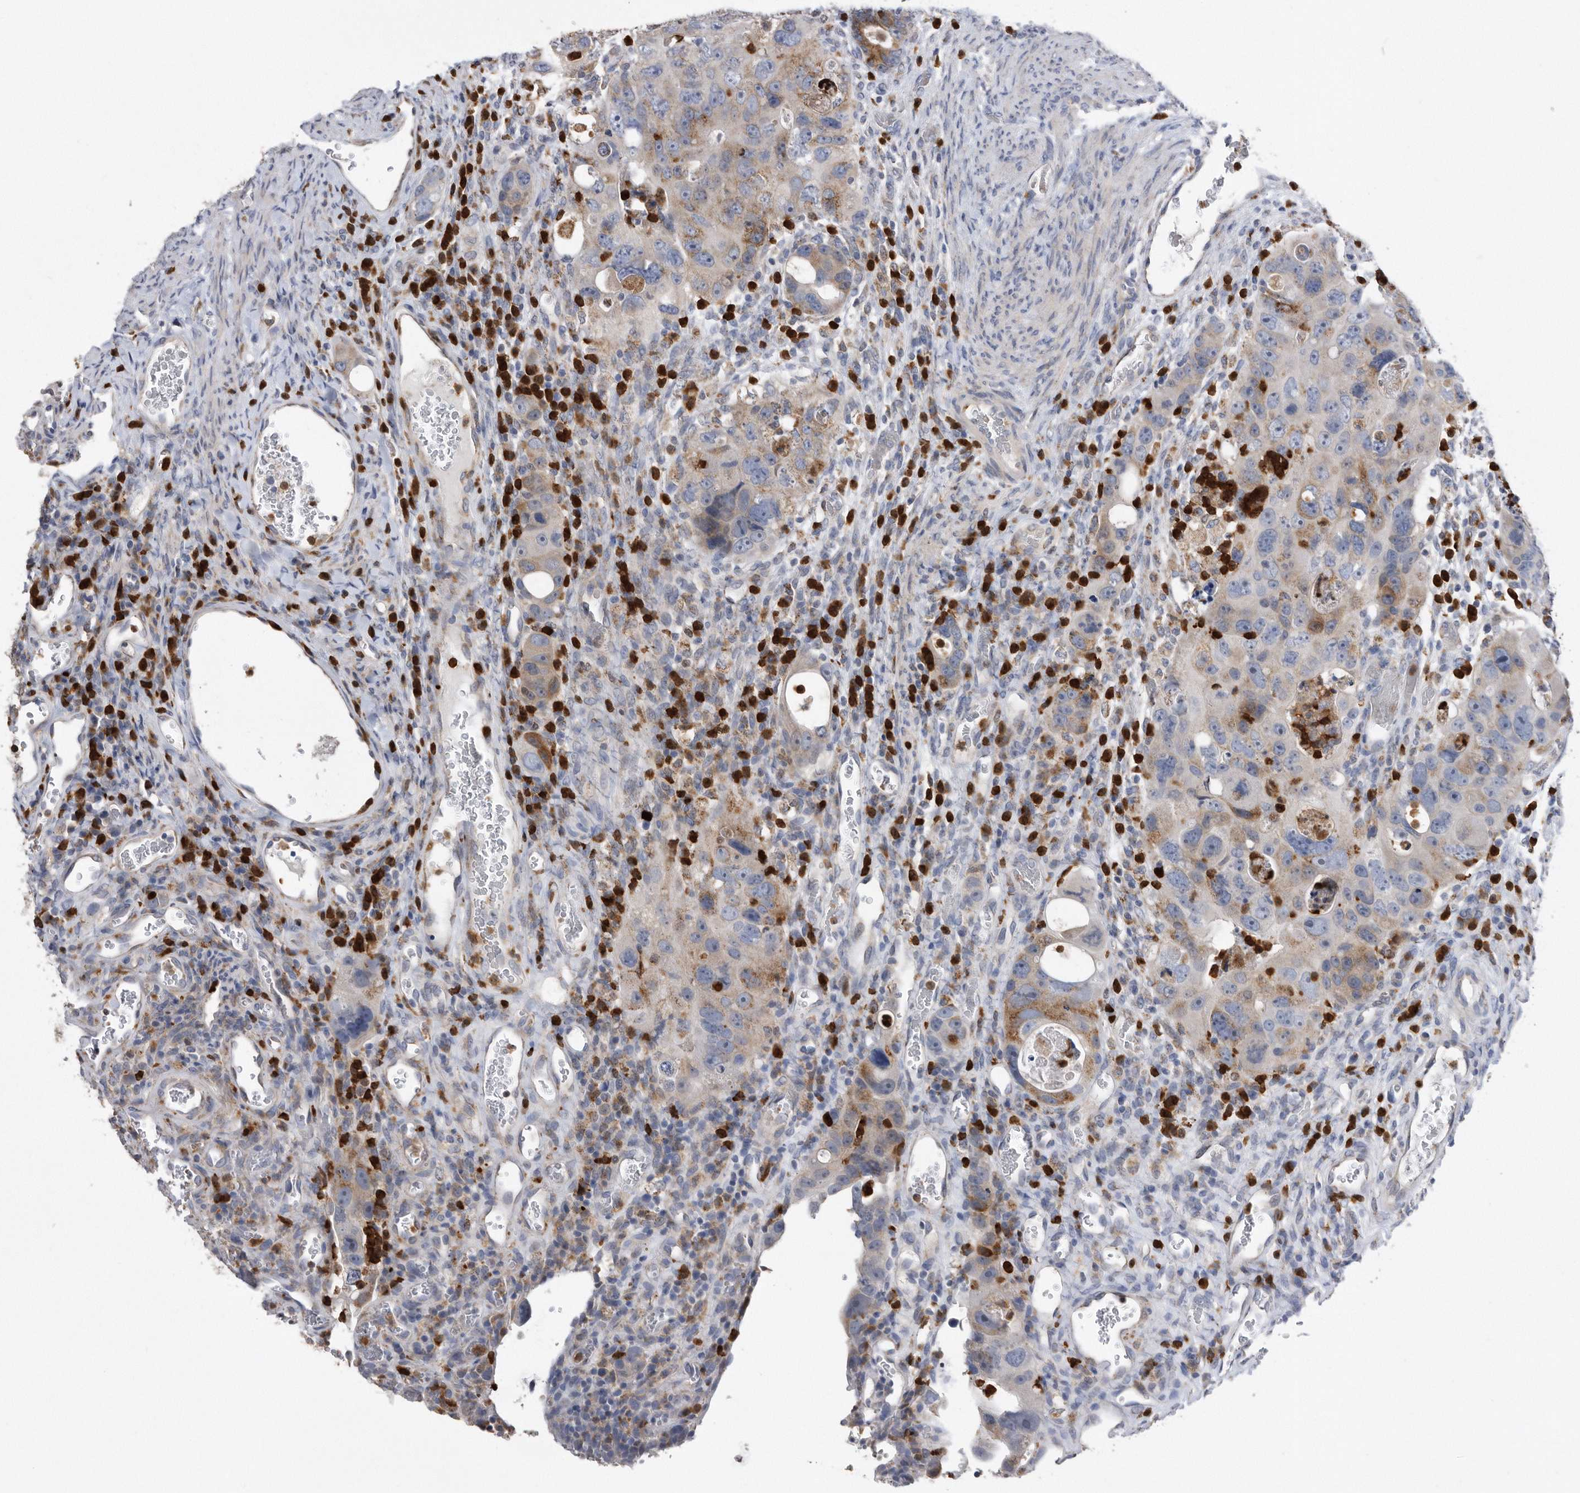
{"staining": {"intensity": "moderate", "quantity": "25%-75%", "location": "cytoplasmic/membranous"}, "tissue": "colorectal cancer", "cell_type": "Tumor cells", "image_type": "cancer", "snomed": [{"axis": "morphology", "description": "Adenocarcinoma, NOS"}, {"axis": "topography", "description": "Rectum"}], "caption": "Protein expression by immunohistochemistry demonstrates moderate cytoplasmic/membranous staining in about 25%-75% of tumor cells in colorectal cancer (adenocarcinoma). Immunohistochemistry (ihc) stains the protein of interest in brown and the nuclei are stained blue.", "gene": "CRISPLD2", "patient": {"sex": "male", "age": 59}}